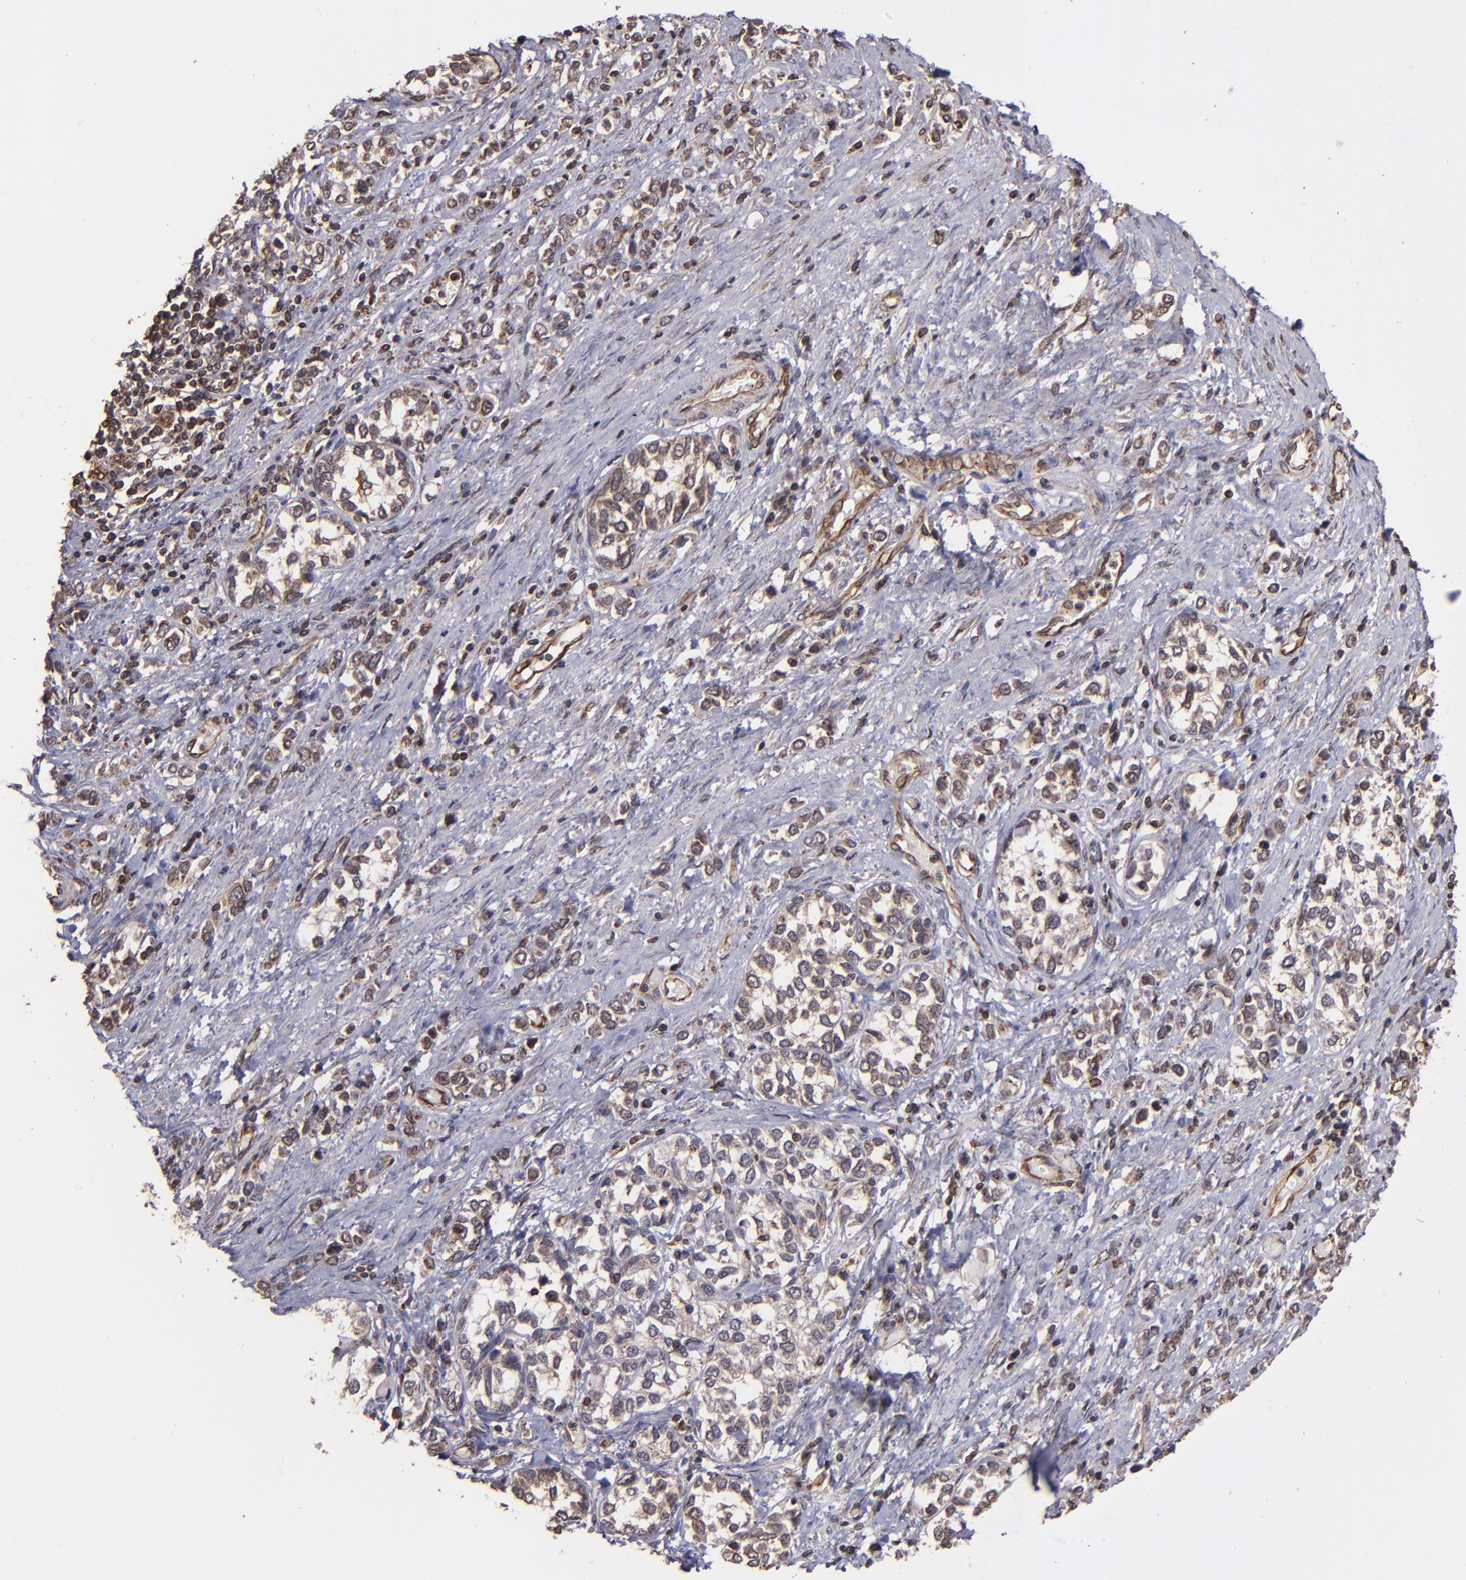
{"staining": {"intensity": "moderate", "quantity": "25%-75%", "location": "cytoplasmic/membranous"}, "tissue": "stomach cancer", "cell_type": "Tumor cells", "image_type": "cancer", "snomed": [{"axis": "morphology", "description": "Adenocarcinoma, NOS"}, {"axis": "topography", "description": "Stomach, upper"}], "caption": "Stomach adenocarcinoma was stained to show a protein in brown. There is medium levels of moderate cytoplasmic/membranous staining in about 25%-75% of tumor cells.", "gene": "TRIP11", "patient": {"sex": "male", "age": 76}}